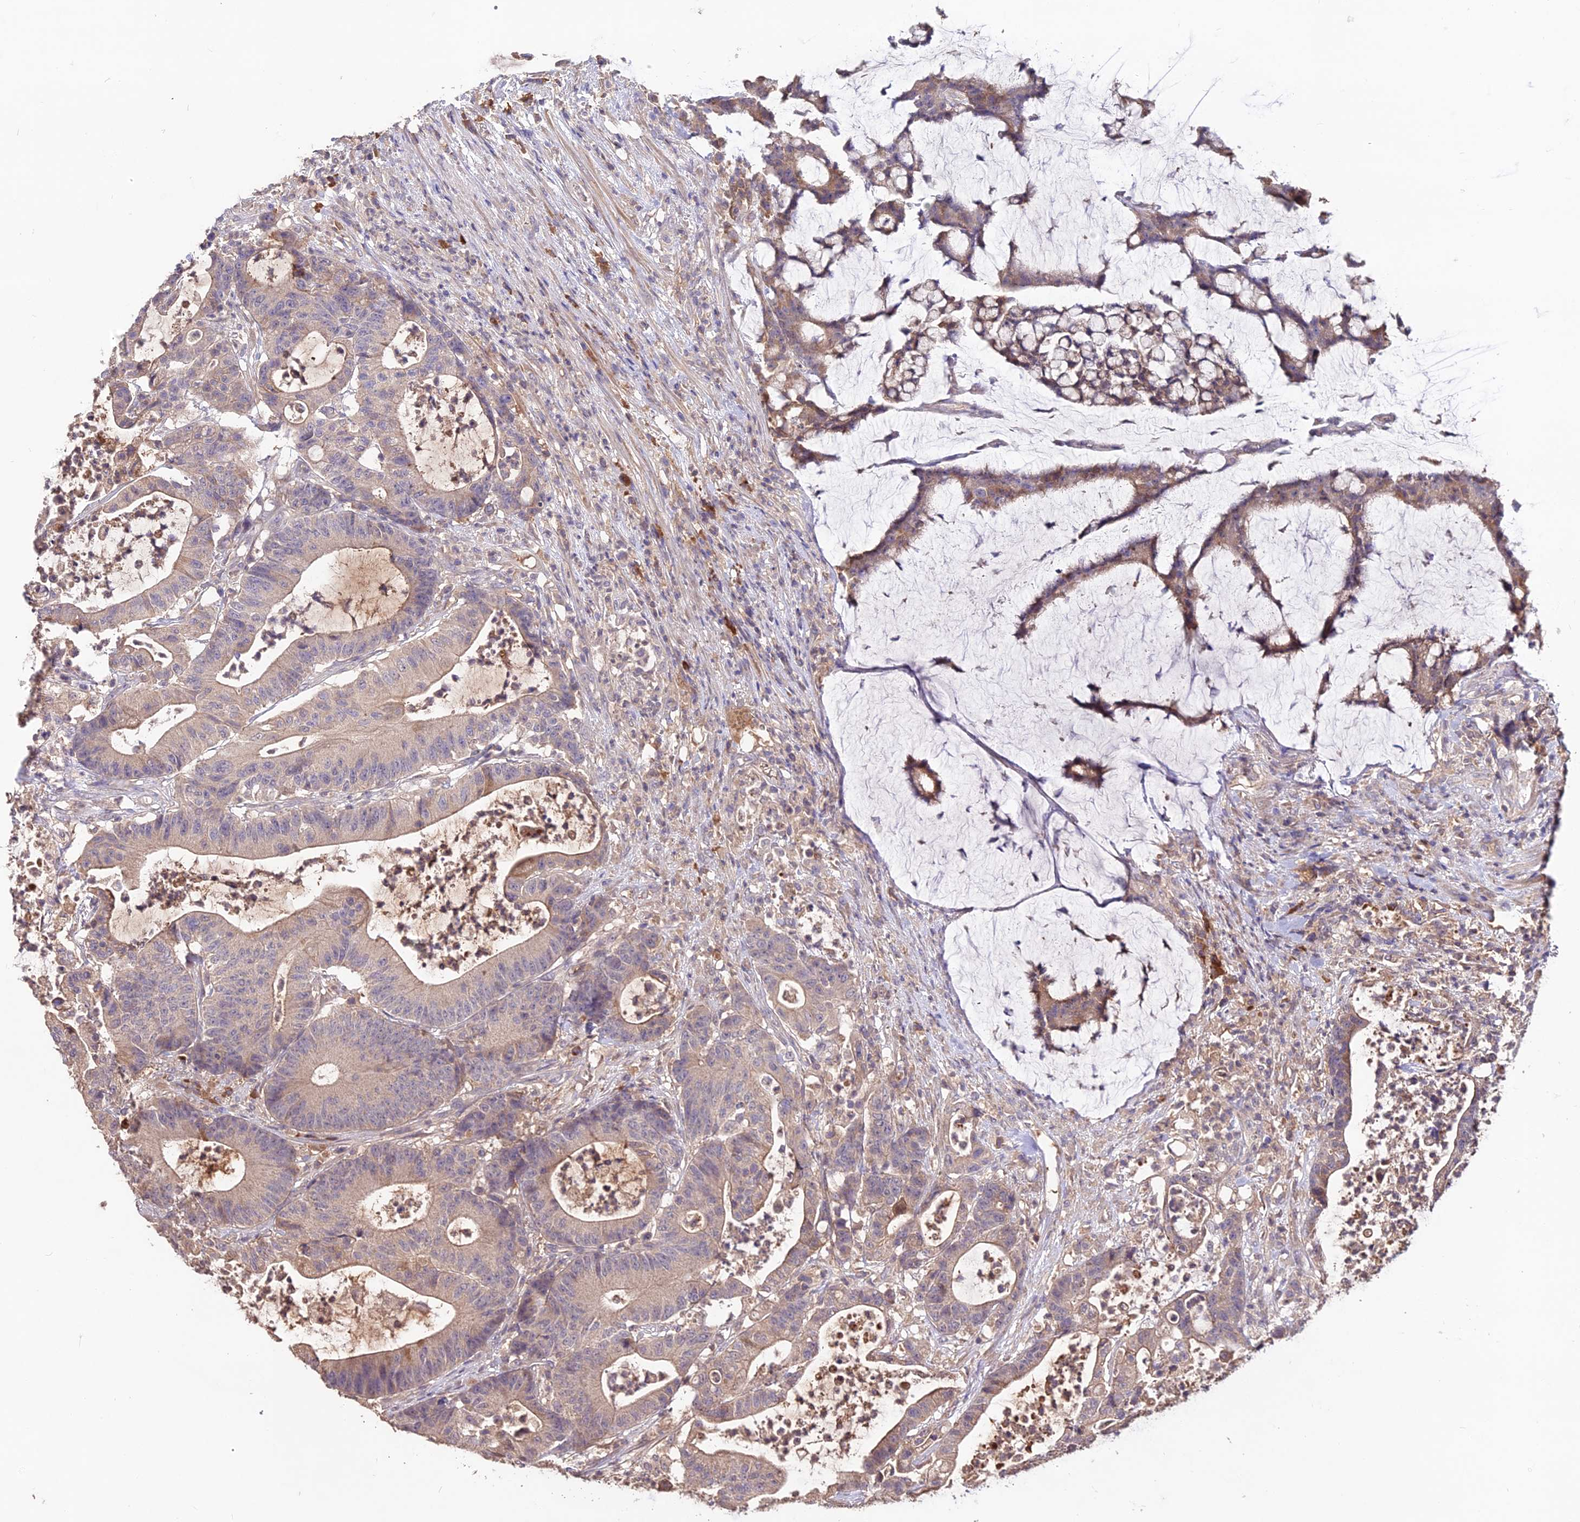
{"staining": {"intensity": "weak", "quantity": ">75%", "location": "cytoplasmic/membranous"}, "tissue": "colorectal cancer", "cell_type": "Tumor cells", "image_type": "cancer", "snomed": [{"axis": "morphology", "description": "Adenocarcinoma, NOS"}, {"axis": "topography", "description": "Colon"}], "caption": "Colorectal adenocarcinoma was stained to show a protein in brown. There is low levels of weak cytoplasmic/membranous staining in approximately >75% of tumor cells. (DAB = brown stain, brightfield microscopy at high magnification).", "gene": "KCTD16", "patient": {"sex": "female", "age": 84}}